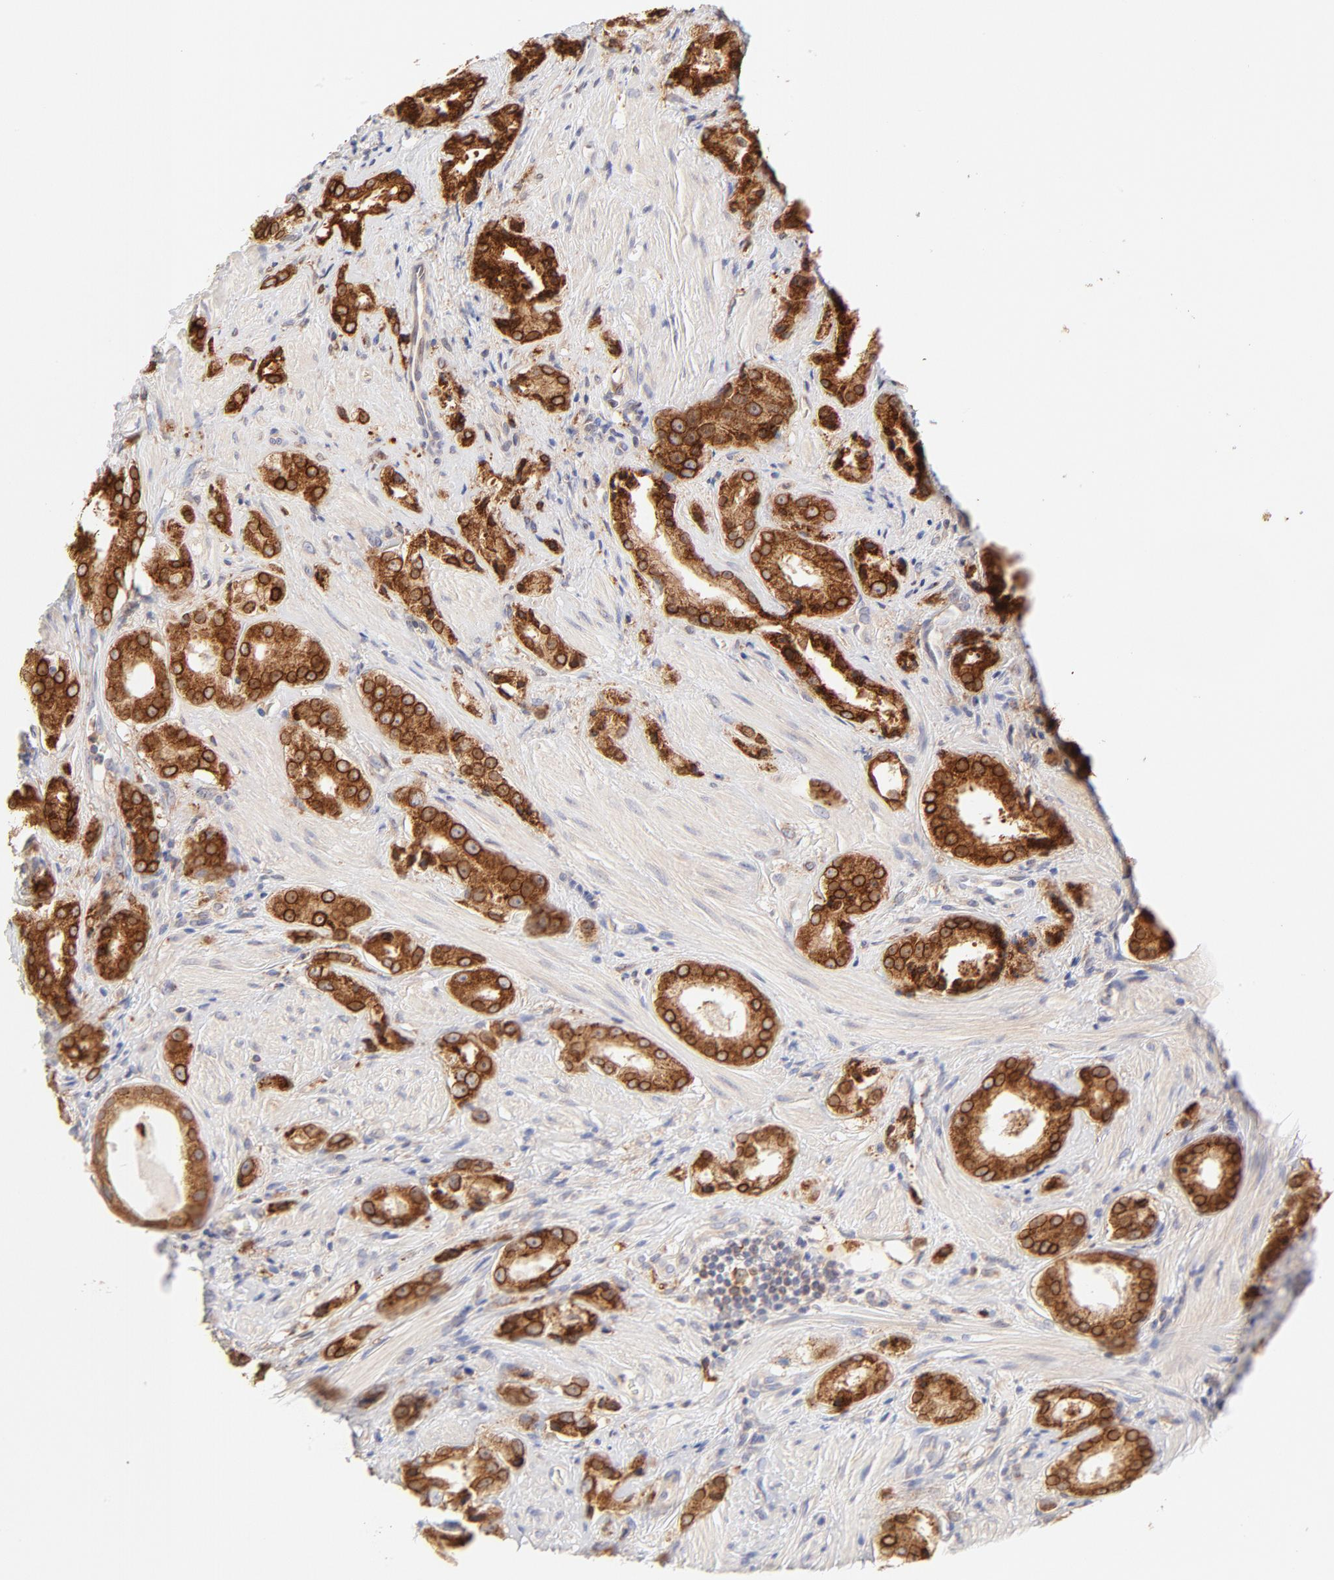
{"staining": {"intensity": "strong", "quantity": ">75%", "location": "cytoplasmic/membranous"}, "tissue": "prostate cancer", "cell_type": "Tumor cells", "image_type": "cancer", "snomed": [{"axis": "morphology", "description": "Adenocarcinoma, Medium grade"}, {"axis": "topography", "description": "Prostate"}], "caption": "Brown immunohistochemical staining in adenocarcinoma (medium-grade) (prostate) demonstrates strong cytoplasmic/membranous expression in about >75% of tumor cells.", "gene": "RPS6KA1", "patient": {"sex": "male", "age": 53}}